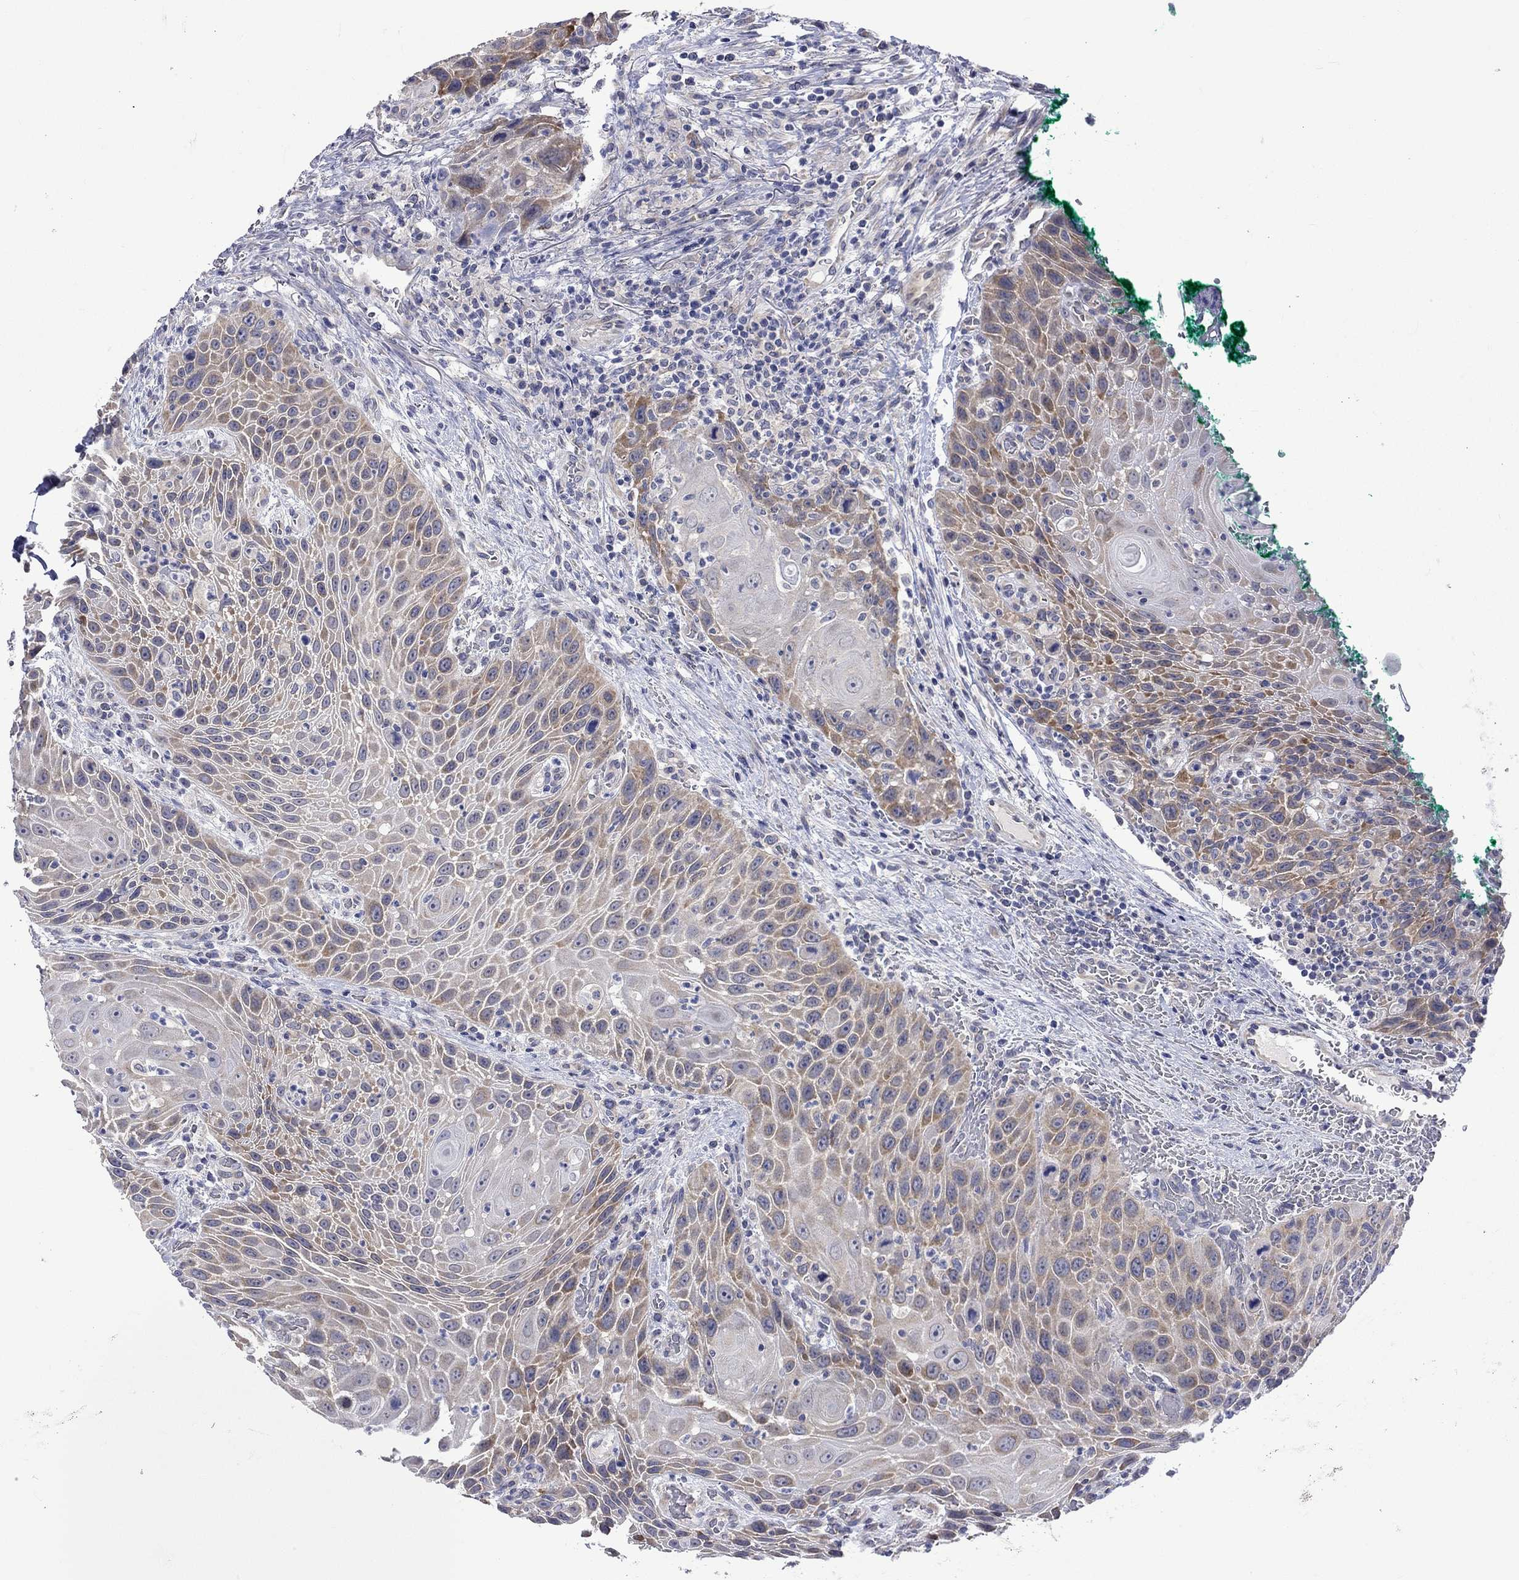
{"staining": {"intensity": "moderate", "quantity": ">75%", "location": "cytoplasmic/membranous"}, "tissue": "head and neck cancer", "cell_type": "Tumor cells", "image_type": "cancer", "snomed": [{"axis": "morphology", "description": "Squamous cell carcinoma, NOS"}, {"axis": "topography", "description": "Head-Neck"}], "caption": "Moderate cytoplasmic/membranous protein staining is appreciated in approximately >75% of tumor cells in head and neck squamous cell carcinoma.", "gene": "CERS1", "patient": {"sex": "male", "age": 69}}